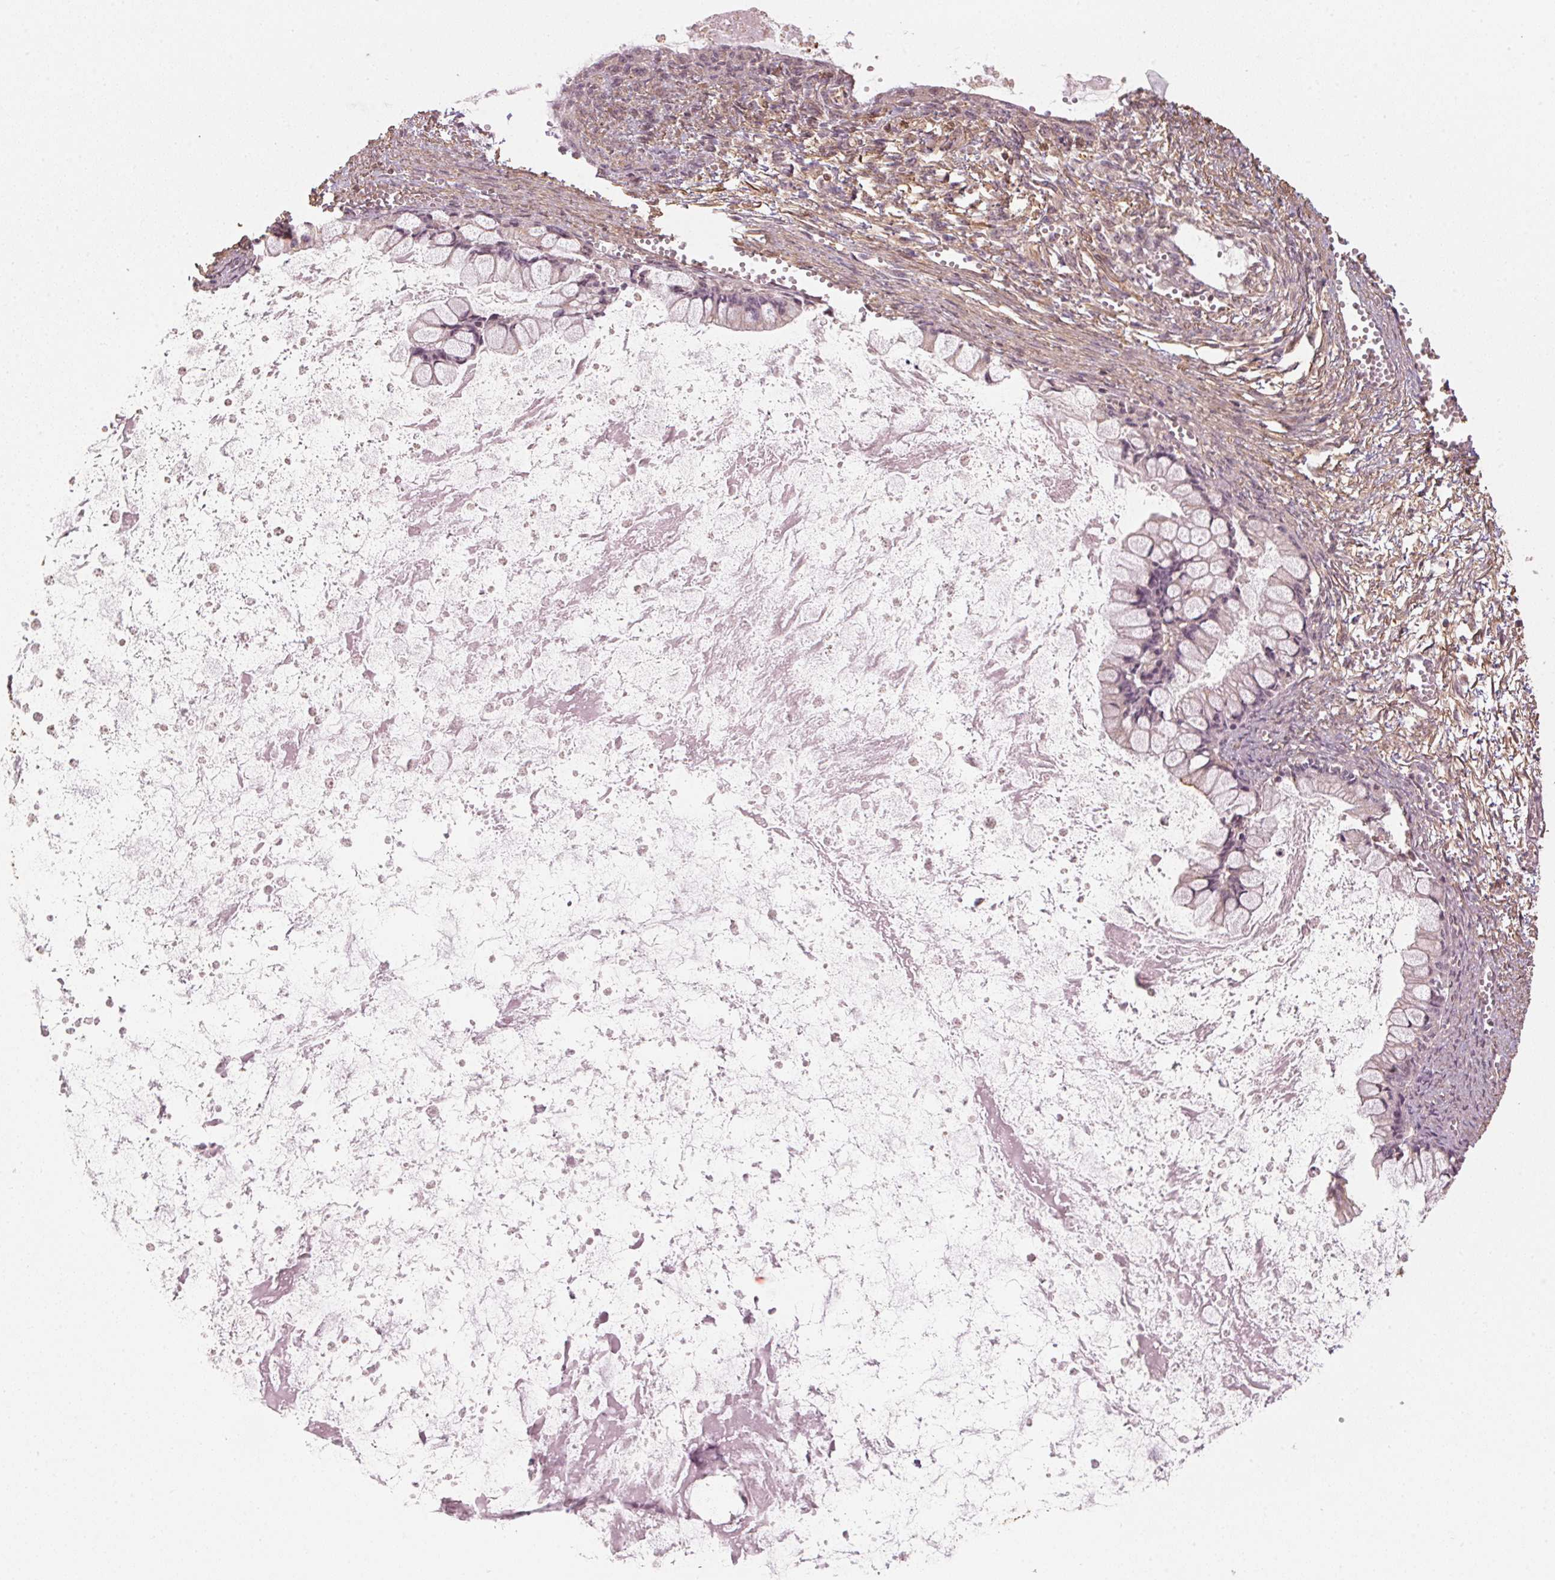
{"staining": {"intensity": "negative", "quantity": "none", "location": "none"}, "tissue": "ovarian cancer", "cell_type": "Tumor cells", "image_type": "cancer", "snomed": [{"axis": "morphology", "description": "Cystadenocarcinoma, mucinous, NOS"}, {"axis": "topography", "description": "Ovary"}], "caption": "This is a histopathology image of immunohistochemistry (IHC) staining of ovarian mucinous cystadenocarcinoma, which shows no positivity in tumor cells.", "gene": "QDPR", "patient": {"sex": "female", "age": 67}}